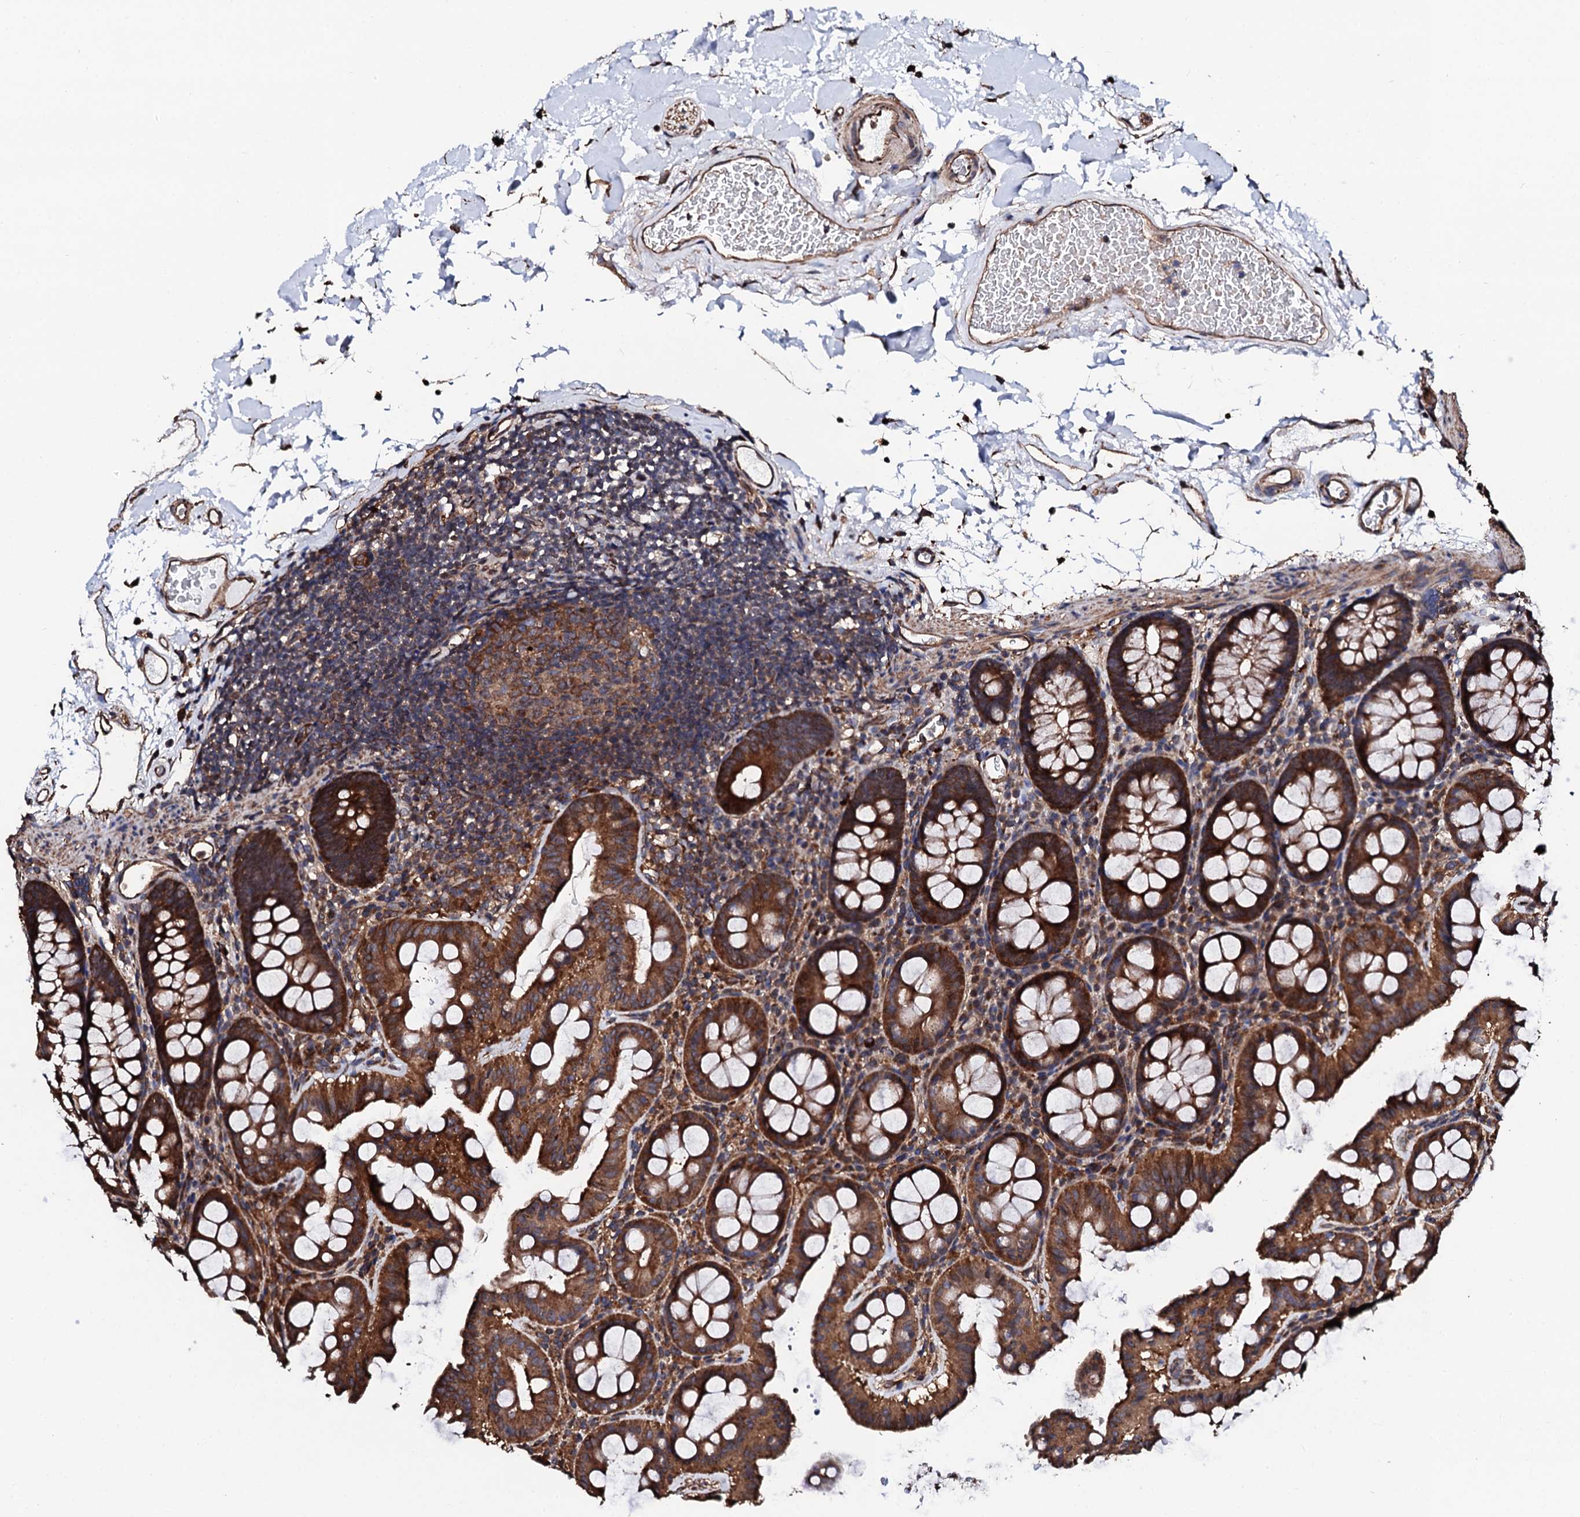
{"staining": {"intensity": "strong", "quantity": ">75%", "location": "cytoplasmic/membranous"}, "tissue": "colon", "cell_type": "Endothelial cells", "image_type": "normal", "snomed": [{"axis": "morphology", "description": "Normal tissue, NOS"}, {"axis": "topography", "description": "Colon"}], "caption": "Immunohistochemistry micrograph of unremarkable colon stained for a protein (brown), which exhibits high levels of strong cytoplasmic/membranous expression in approximately >75% of endothelial cells.", "gene": "CKAP5", "patient": {"sex": "male", "age": 75}}